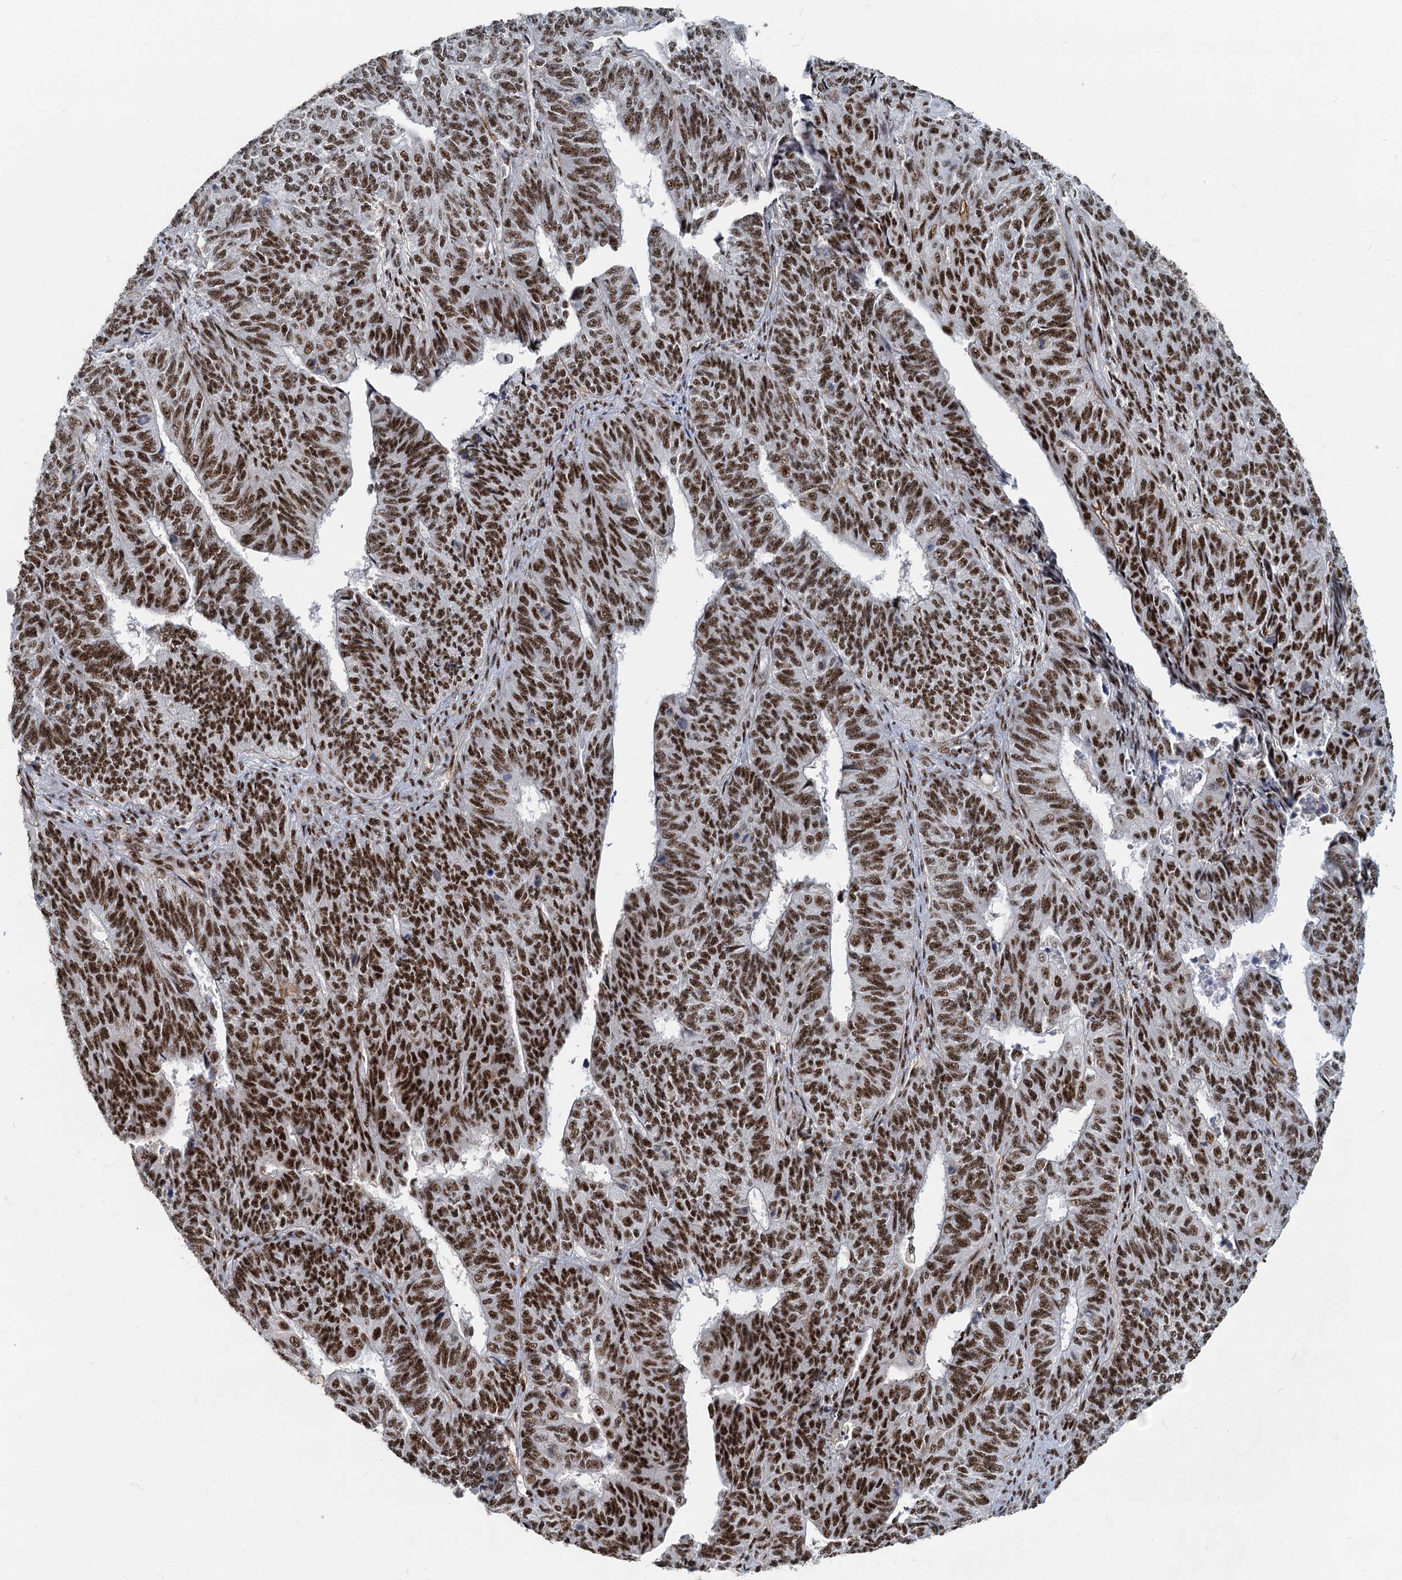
{"staining": {"intensity": "strong", "quantity": ">75%", "location": "nuclear"}, "tissue": "endometrial cancer", "cell_type": "Tumor cells", "image_type": "cancer", "snomed": [{"axis": "morphology", "description": "Adenocarcinoma, NOS"}, {"axis": "topography", "description": "Endometrium"}], "caption": "Immunohistochemical staining of adenocarcinoma (endometrial) displays high levels of strong nuclear protein positivity in approximately >75% of tumor cells.", "gene": "RBM26", "patient": {"sex": "female", "age": 32}}